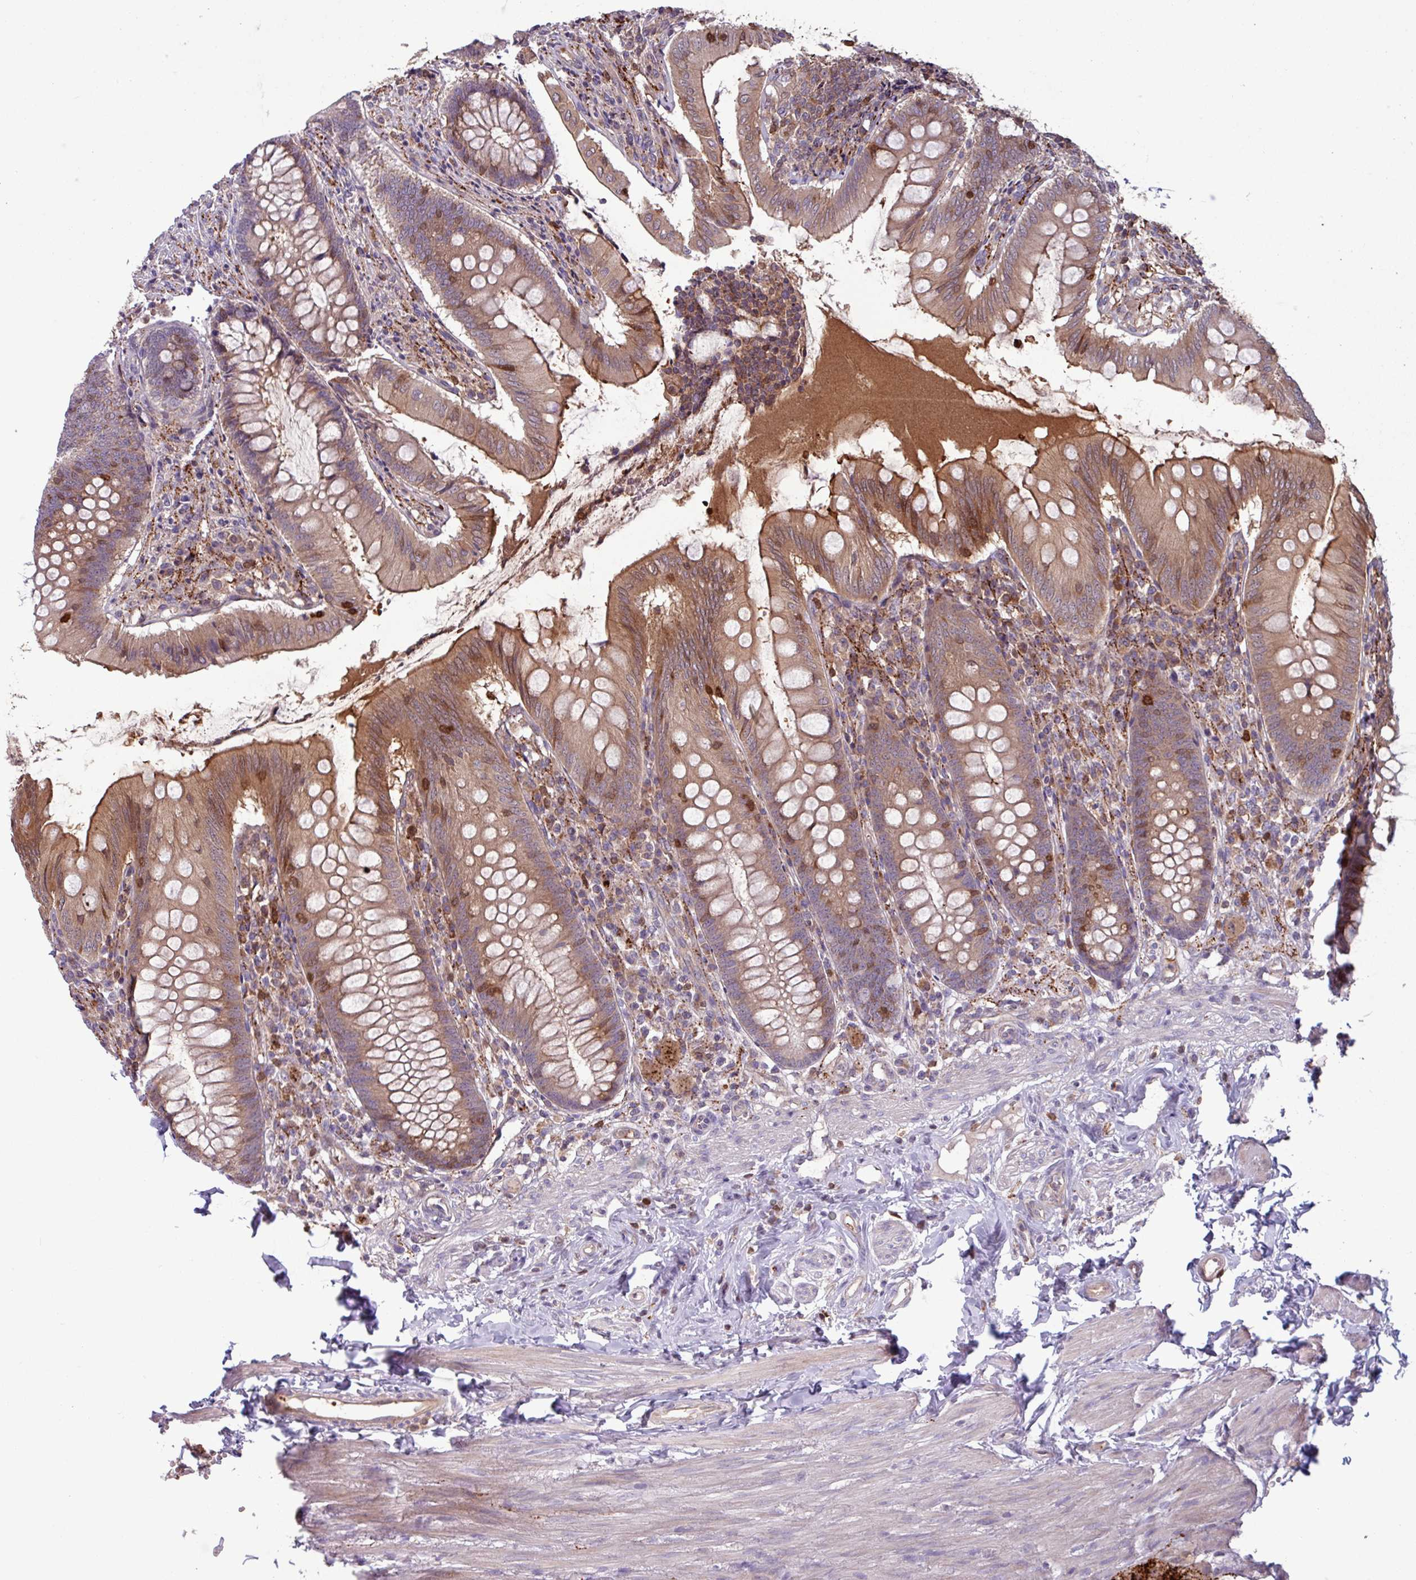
{"staining": {"intensity": "moderate", "quantity": ">75%", "location": "cytoplasmic/membranous"}, "tissue": "appendix", "cell_type": "Glandular cells", "image_type": "normal", "snomed": [{"axis": "morphology", "description": "Normal tissue, NOS"}, {"axis": "topography", "description": "Appendix"}], "caption": "There is medium levels of moderate cytoplasmic/membranous expression in glandular cells of unremarkable appendix, as demonstrated by immunohistochemical staining (brown color).", "gene": "SEC61G", "patient": {"sex": "female", "age": 51}}